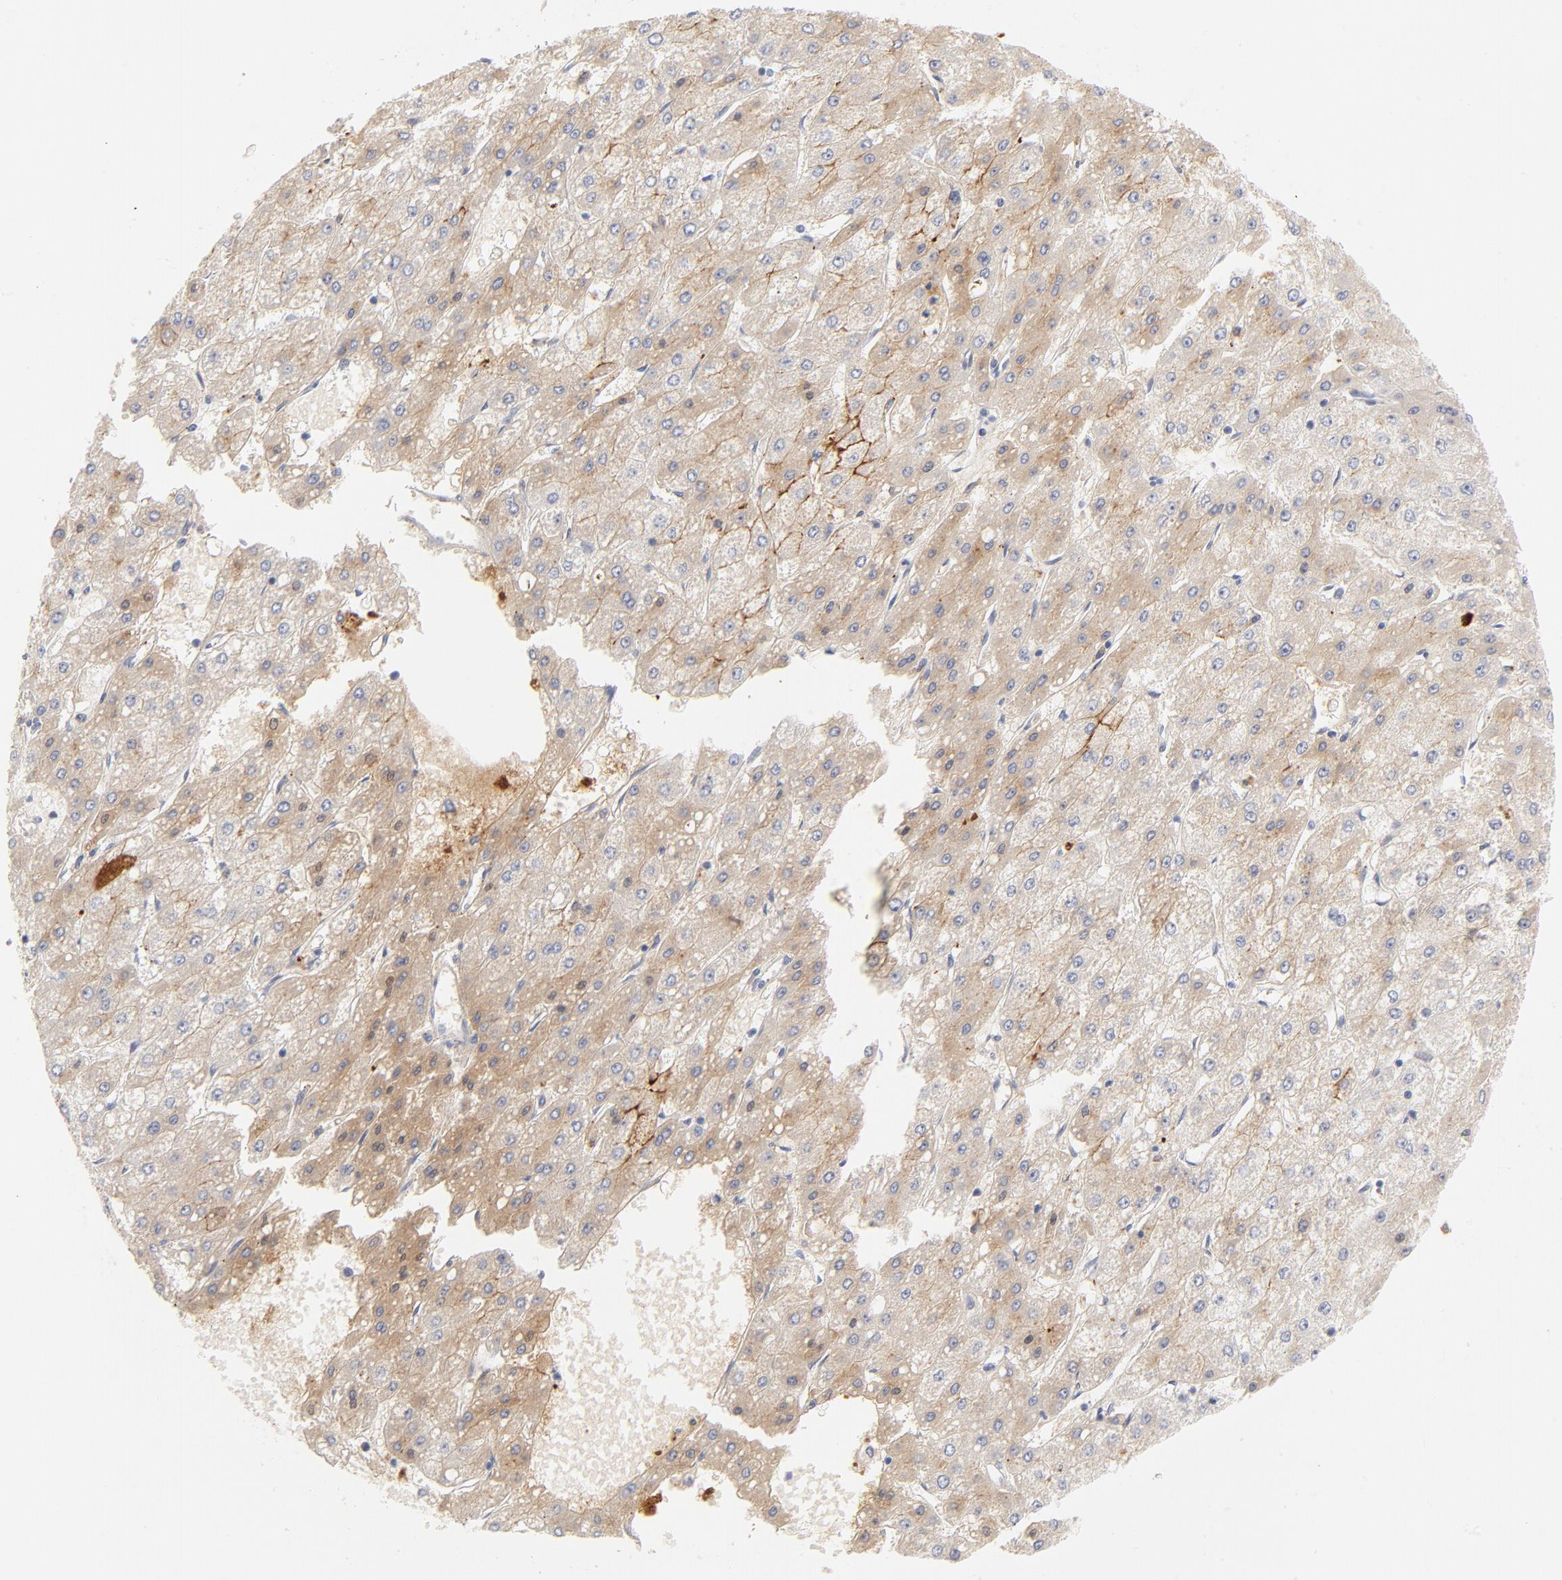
{"staining": {"intensity": "negative", "quantity": "none", "location": "none"}, "tissue": "liver cancer", "cell_type": "Tumor cells", "image_type": "cancer", "snomed": [{"axis": "morphology", "description": "Carcinoma, Hepatocellular, NOS"}, {"axis": "topography", "description": "Liver"}], "caption": "DAB (3,3'-diaminobenzidine) immunohistochemical staining of hepatocellular carcinoma (liver) shows no significant expression in tumor cells. (DAB immunohistochemistry with hematoxylin counter stain).", "gene": "PLAT", "patient": {"sex": "female", "age": 52}}